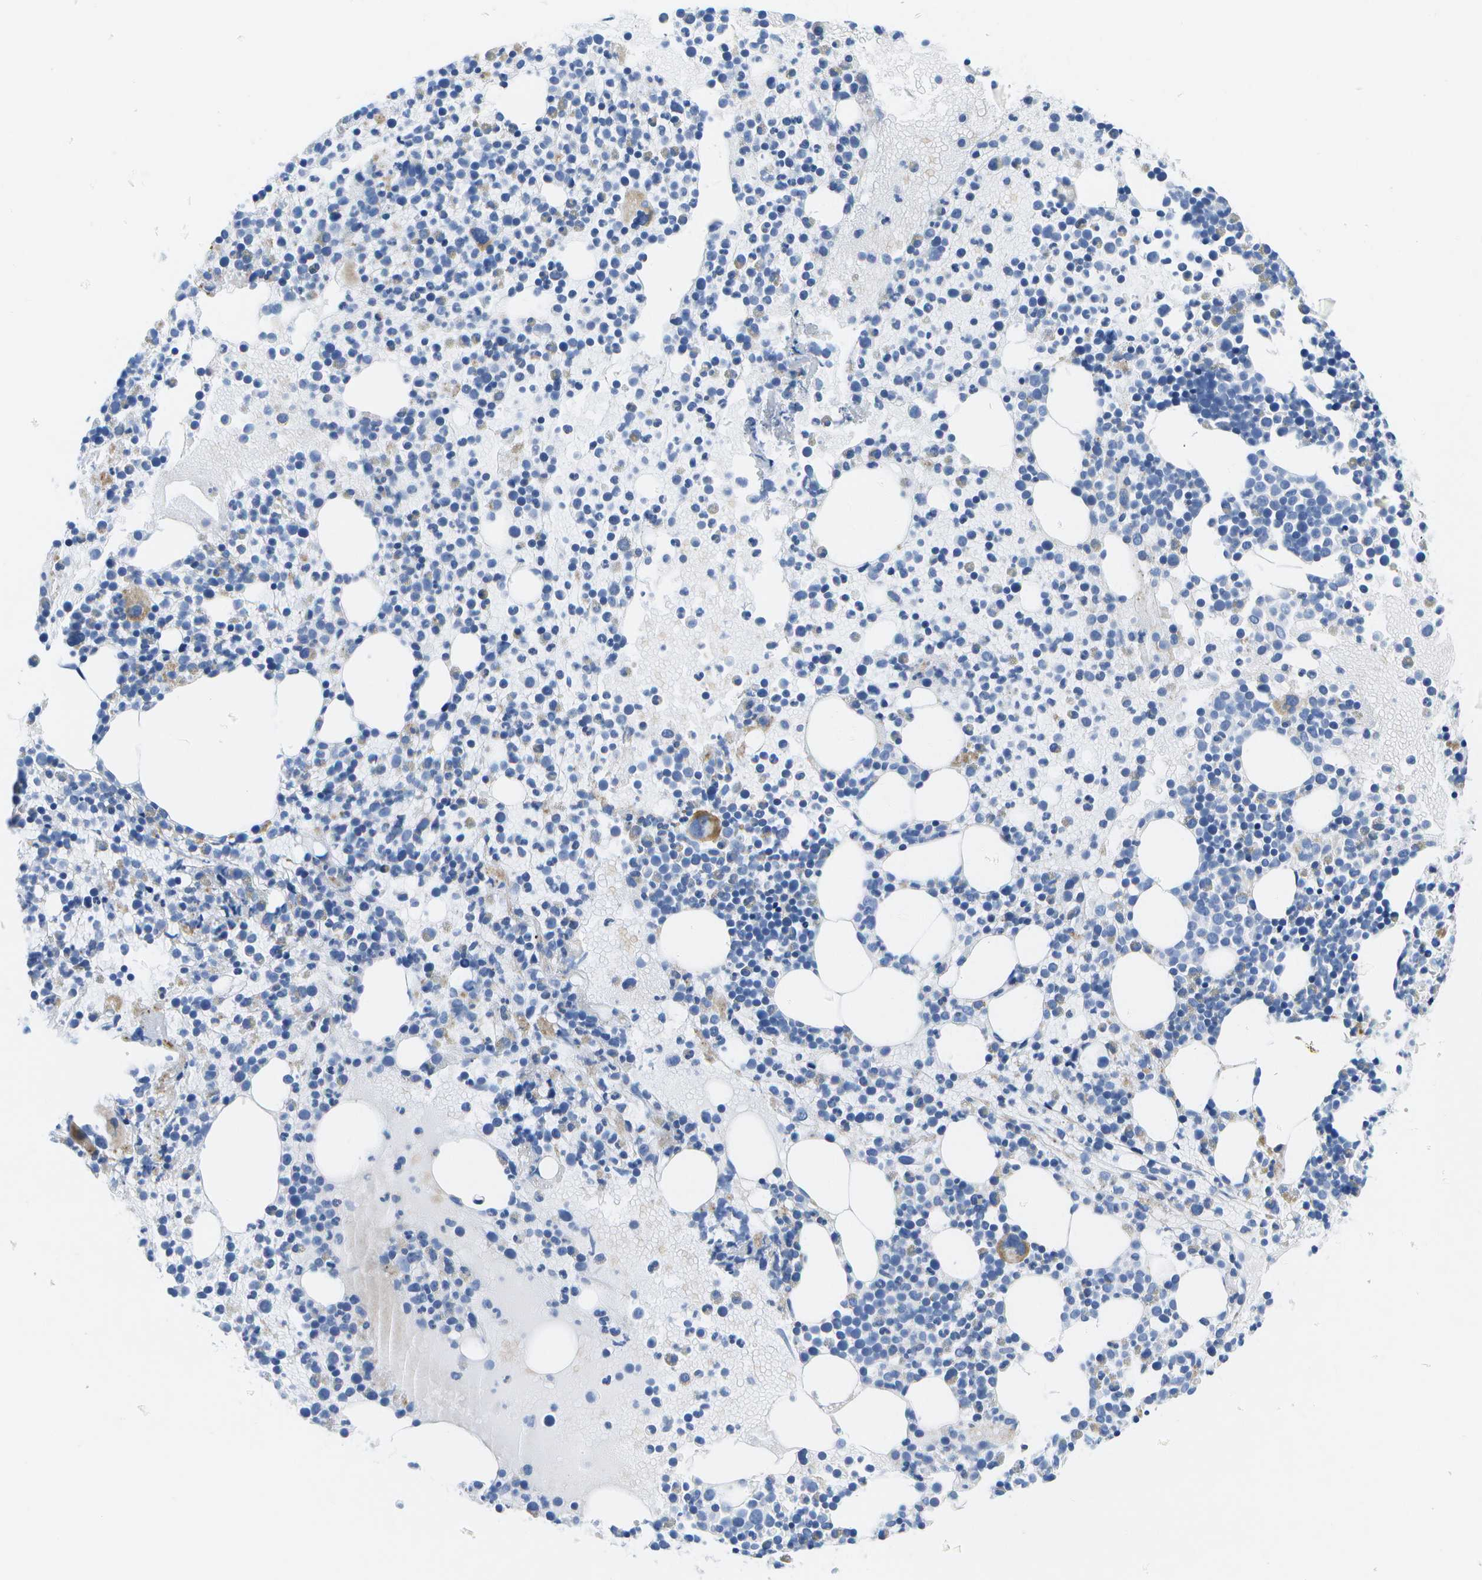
{"staining": {"intensity": "moderate", "quantity": "<25%", "location": "cytoplasmic/membranous"}, "tissue": "bone marrow", "cell_type": "Hematopoietic cells", "image_type": "normal", "snomed": [{"axis": "morphology", "description": "Normal tissue, NOS"}, {"axis": "morphology", "description": "Inflammation, NOS"}, {"axis": "topography", "description": "Bone marrow"}], "caption": "Hematopoietic cells display moderate cytoplasmic/membranous positivity in approximately <25% of cells in unremarkable bone marrow.", "gene": "ADGRG6", "patient": {"sex": "male", "age": 58}}